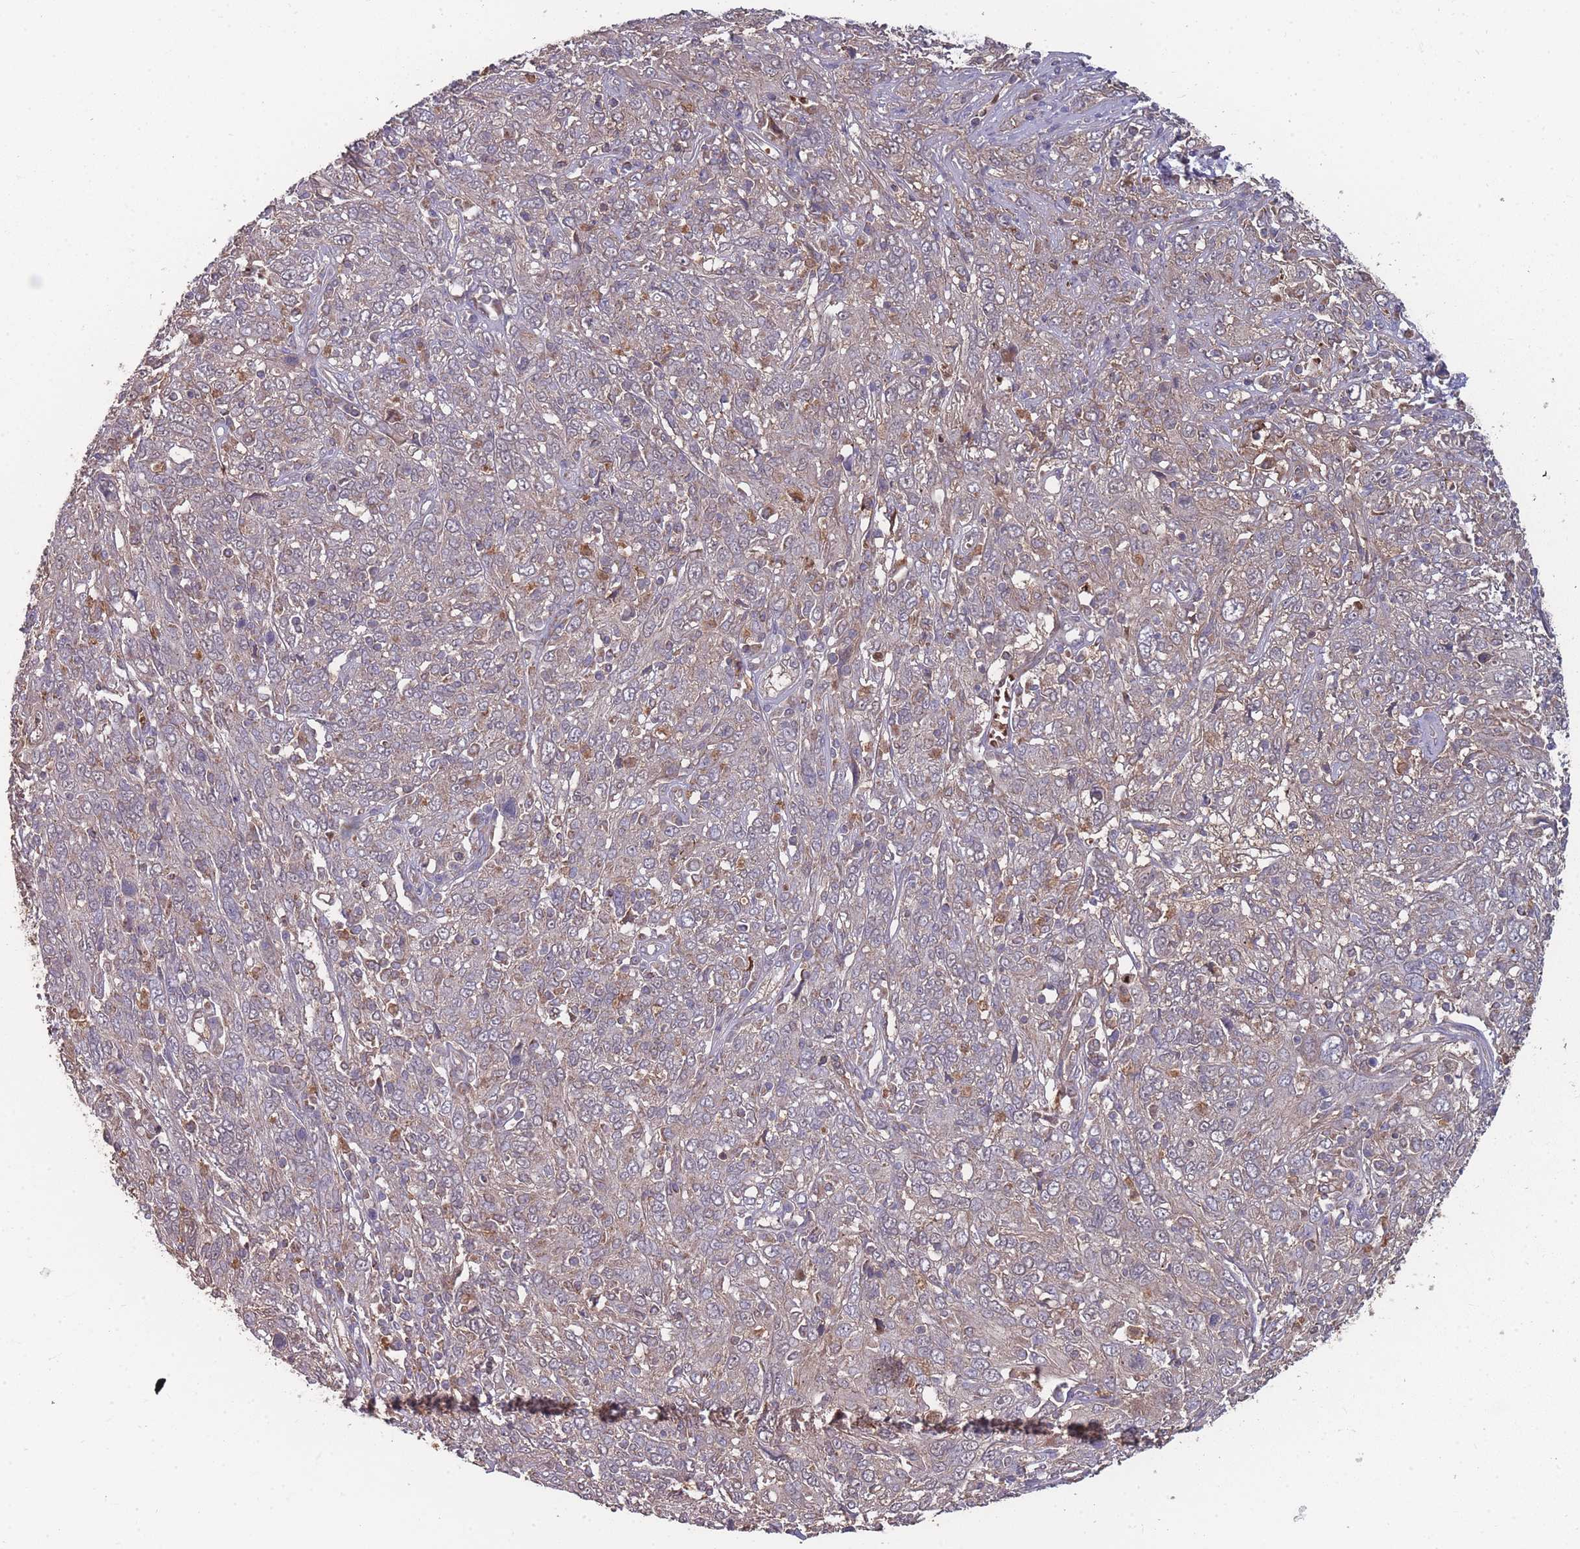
{"staining": {"intensity": "weak", "quantity": "25%-75%", "location": "cytoplasmic/membranous"}, "tissue": "cervical cancer", "cell_type": "Tumor cells", "image_type": "cancer", "snomed": [{"axis": "morphology", "description": "Squamous cell carcinoma, NOS"}, {"axis": "topography", "description": "Cervix"}], "caption": "A low amount of weak cytoplasmic/membranous expression is appreciated in approximately 25%-75% of tumor cells in cervical squamous cell carcinoma tissue. The staining was performed using DAB (3,3'-diaminobenzidine) to visualize the protein expression in brown, while the nuclei were stained in blue with hematoxylin (Magnification: 20x).", "gene": "SLC35B4", "patient": {"sex": "female", "age": 46}}